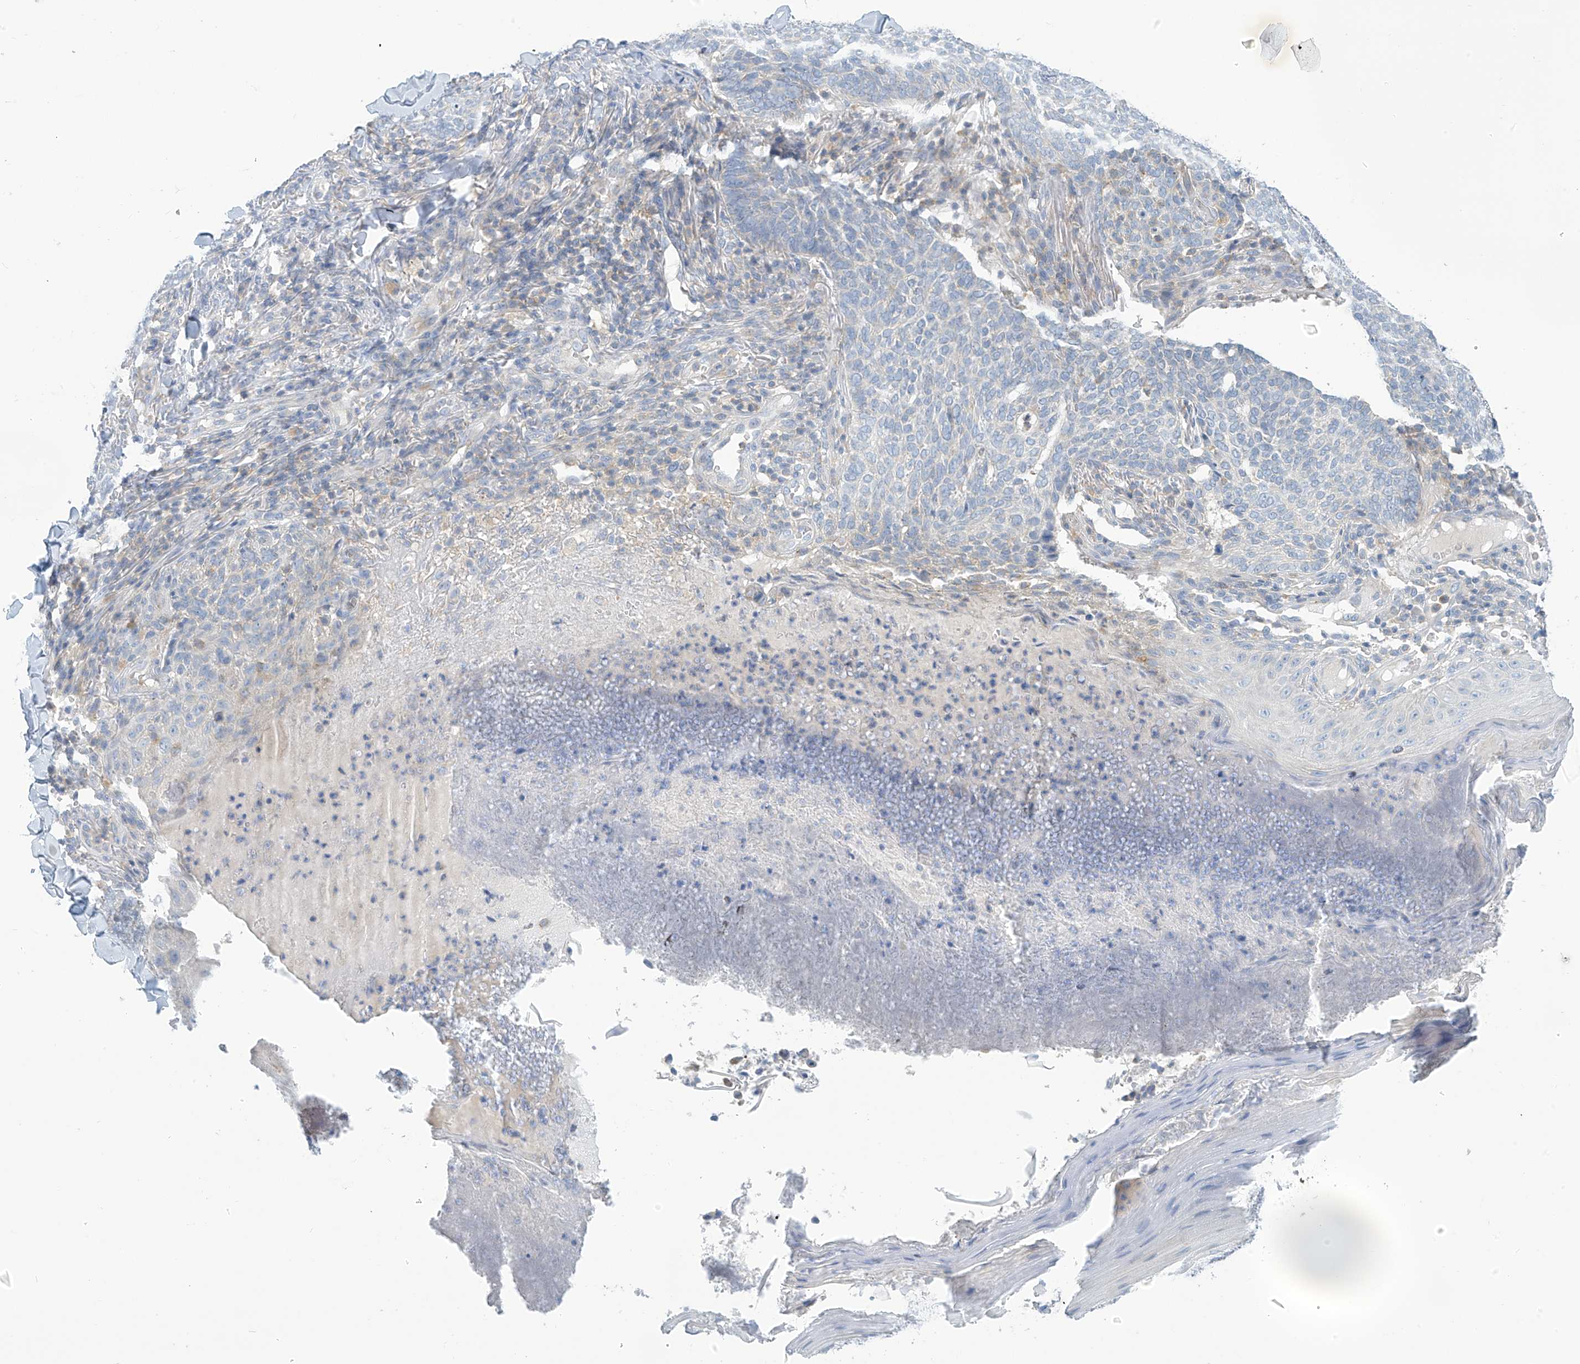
{"staining": {"intensity": "negative", "quantity": "none", "location": "none"}, "tissue": "skin cancer", "cell_type": "Tumor cells", "image_type": "cancer", "snomed": [{"axis": "morphology", "description": "Normal tissue, NOS"}, {"axis": "morphology", "description": "Basal cell carcinoma"}, {"axis": "topography", "description": "Skin"}], "caption": "A micrograph of human skin cancer is negative for staining in tumor cells.", "gene": "SLC6A12", "patient": {"sex": "male", "age": 50}}